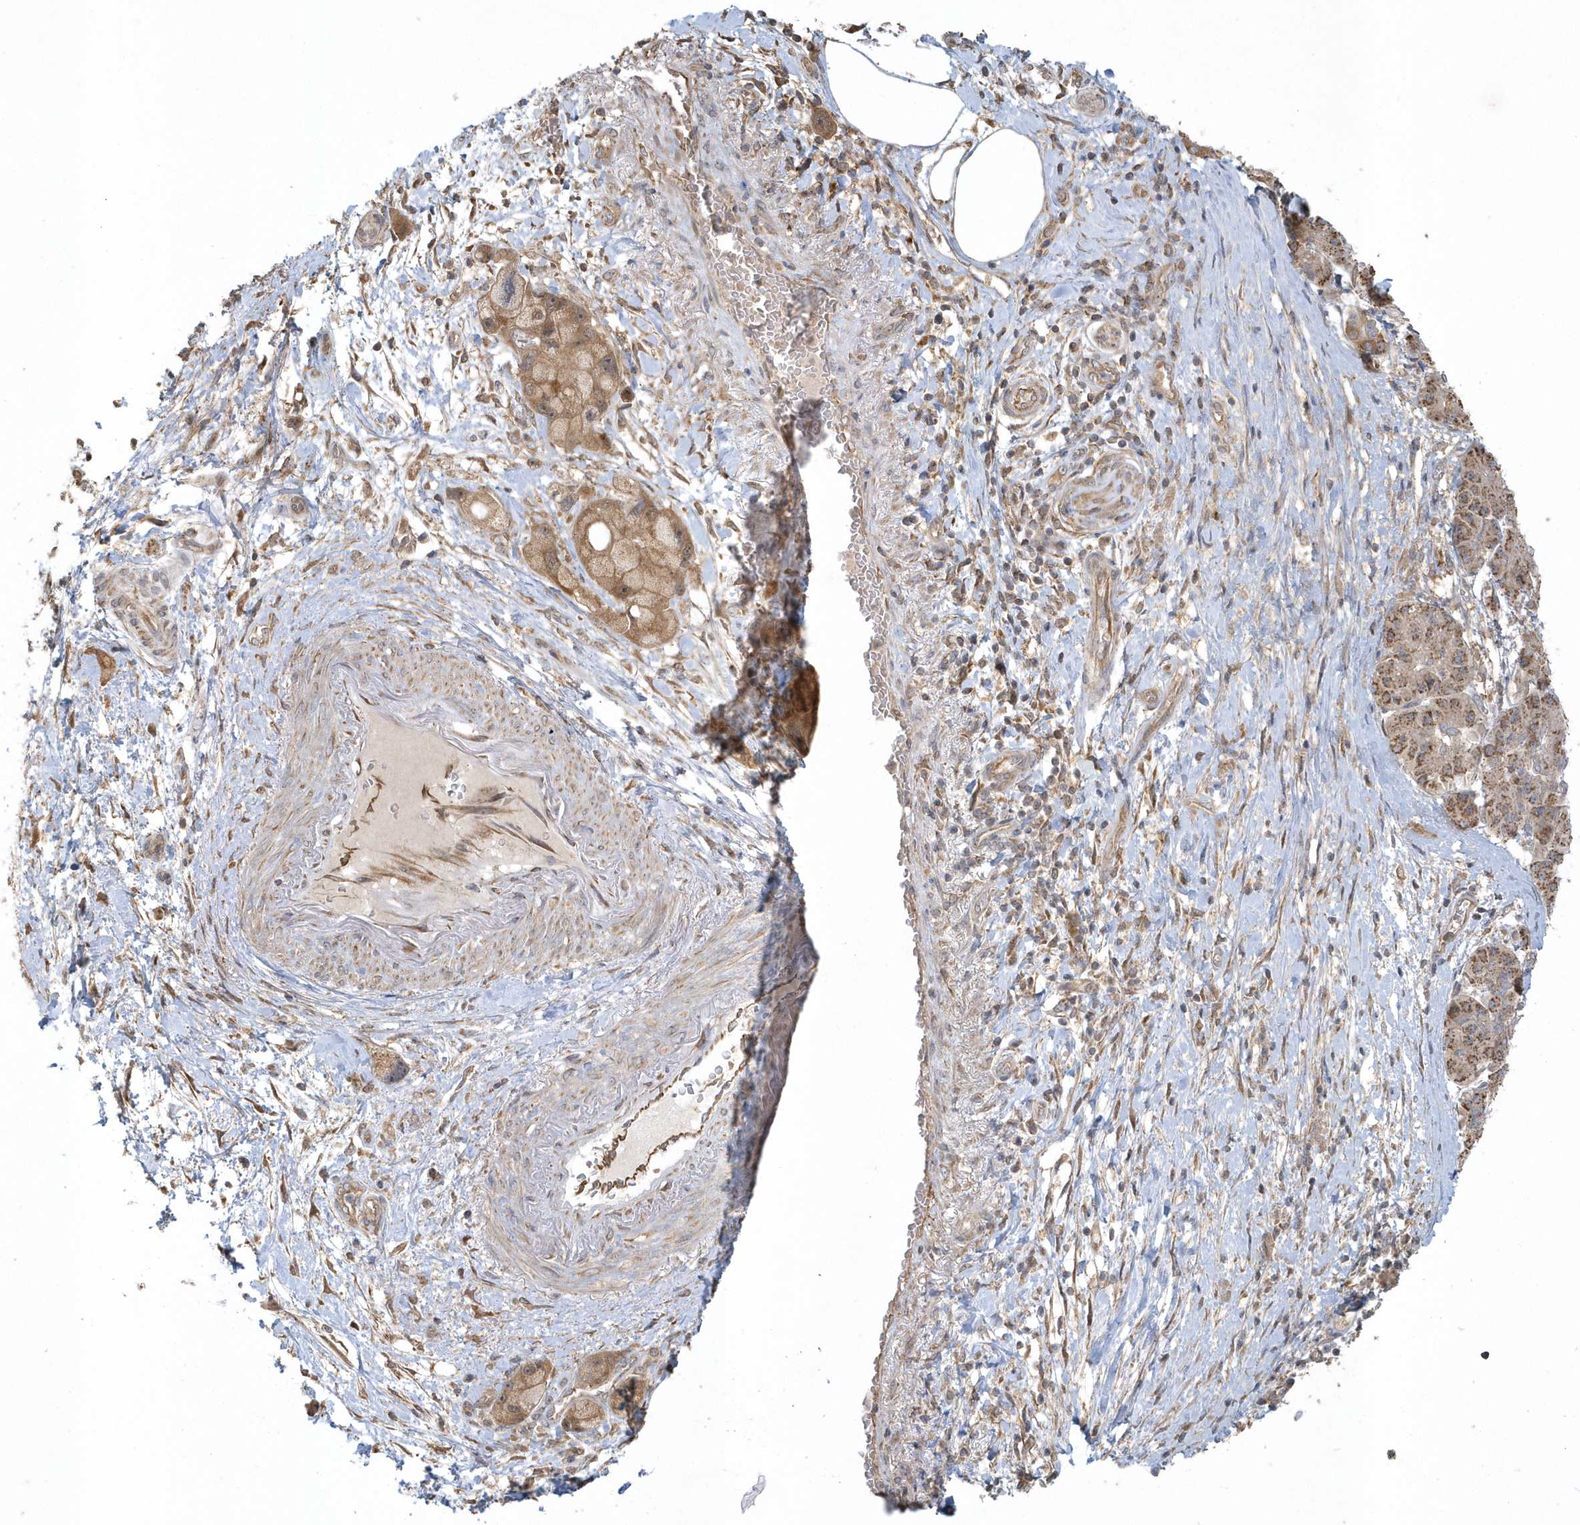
{"staining": {"intensity": "moderate", "quantity": ">75%", "location": "cytoplasmic/membranous"}, "tissue": "pancreatic cancer", "cell_type": "Tumor cells", "image_type": "cancer", "snomed": [{"axis": "morphology", "description": "Normal tissue, NOS"}, {"axis": "morphology", "description": "Adenocarcinoma, NOS"}, {"axis": "topography", "description": "Pancreas"}], "caption": "There is medium levels of moderate cytoplasmic/membranous staining in tumor cells of adenocarcinoma (pancreatic), as demonstrated by immunohistochemical staining (brown color).", "gene": "THG1L", "patient": {"sex": "female", "age": 68}}